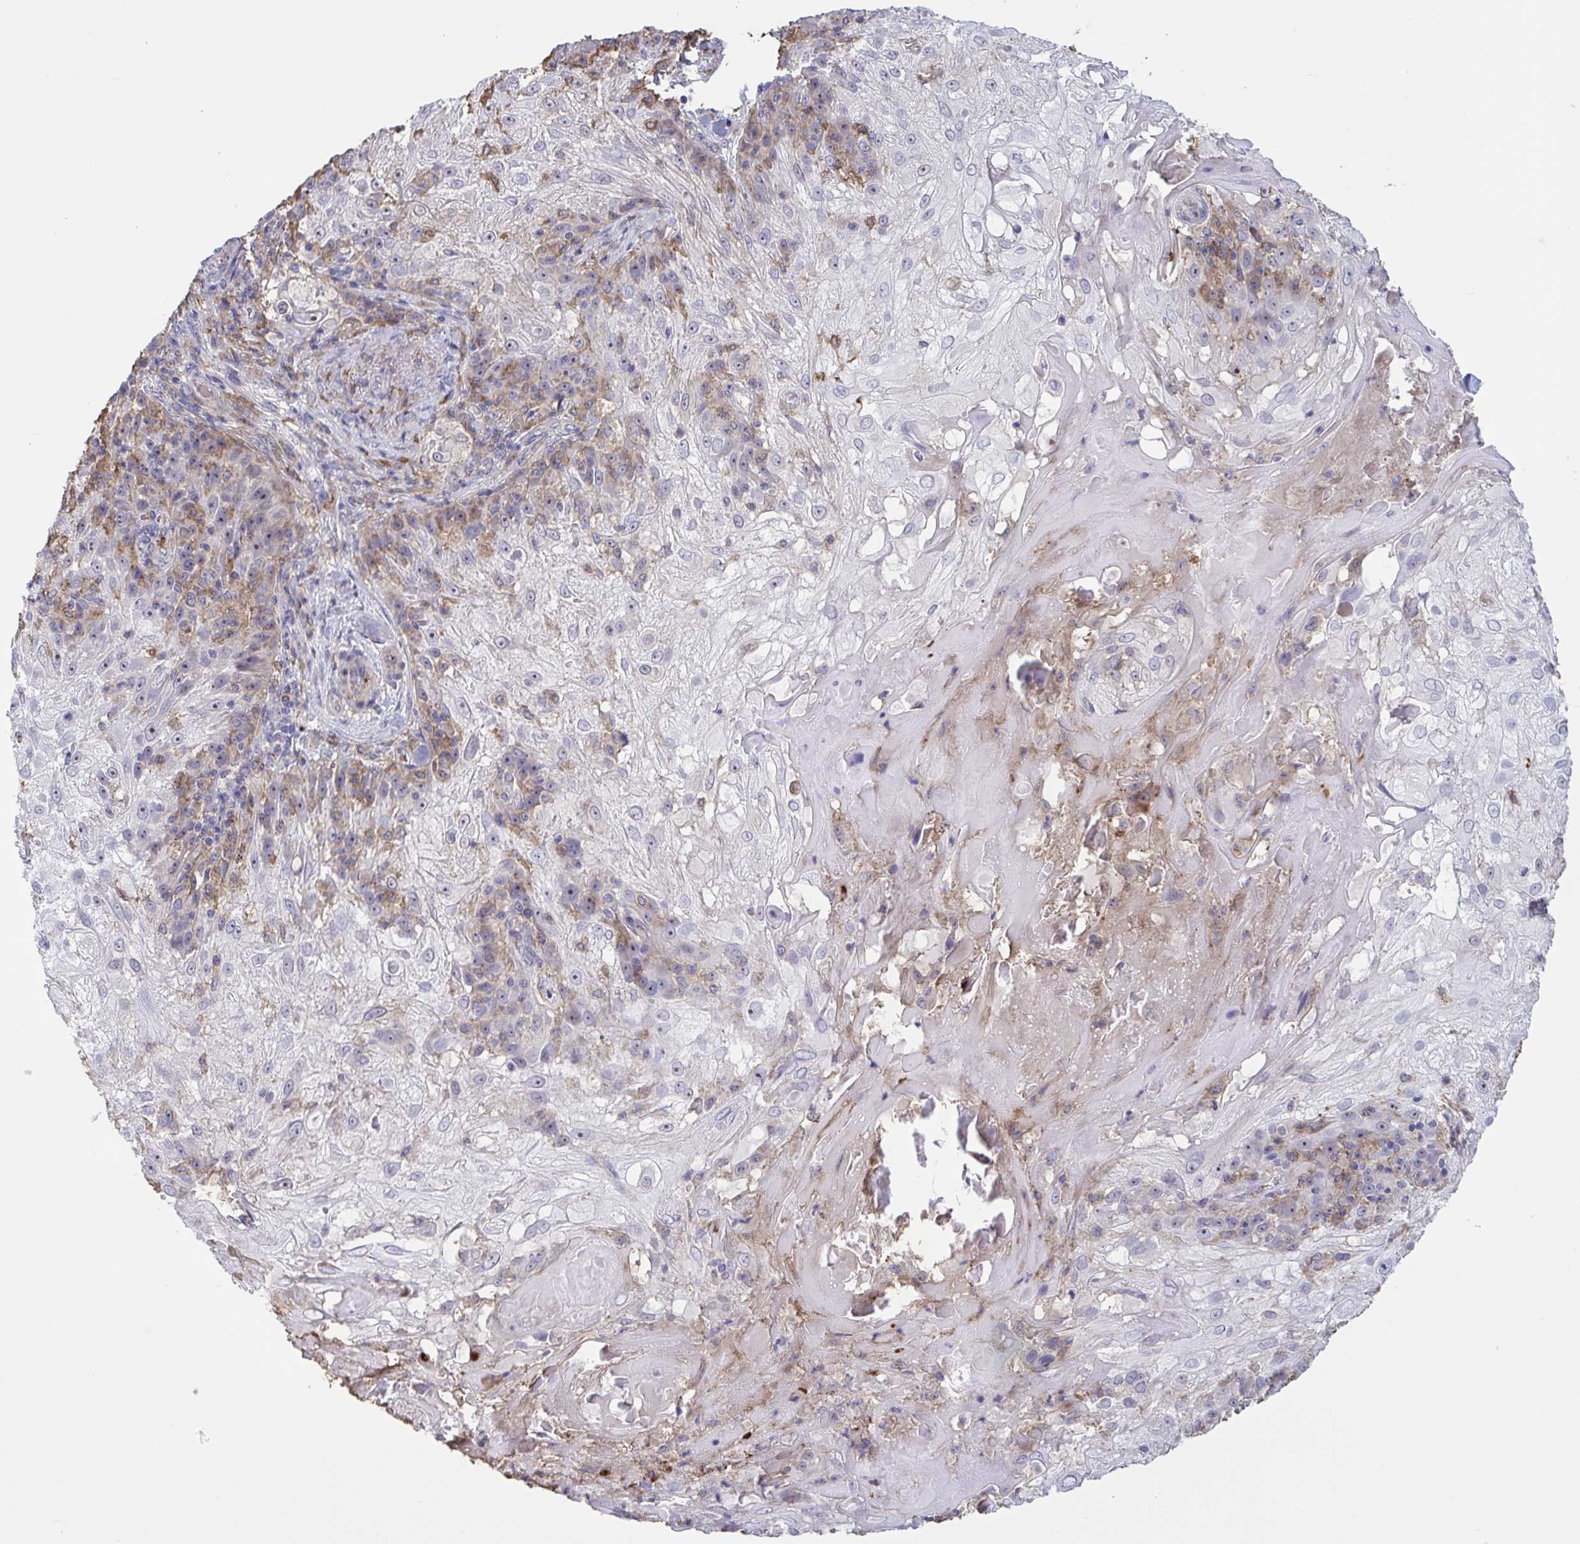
{"staining": {"intensity": "moderate", "quantity": "25%-75%", "location": "cytoplasmic/membranous,nuclear"}, "tissue": "skin cancer", "cell_type": "Tumor cells", "image_type": "cancer", "snomed": [{"axis": "morphology", "description": "Normal tissue, NOS"}, {"axis": "morphology", "description": "Squamous cell carcinoma, NOS"}, {"axis": "topography", "description": "Skin"}], "caption": "Immunohistochemistry (IHC) of human skin cancer shows medium levels of moderate cytoplasmic/membranous and nuclear staining in approximately 25%-75% of tumor cells.", "gene": "CD101", "patient": {"sex": "female", "age": 83}}